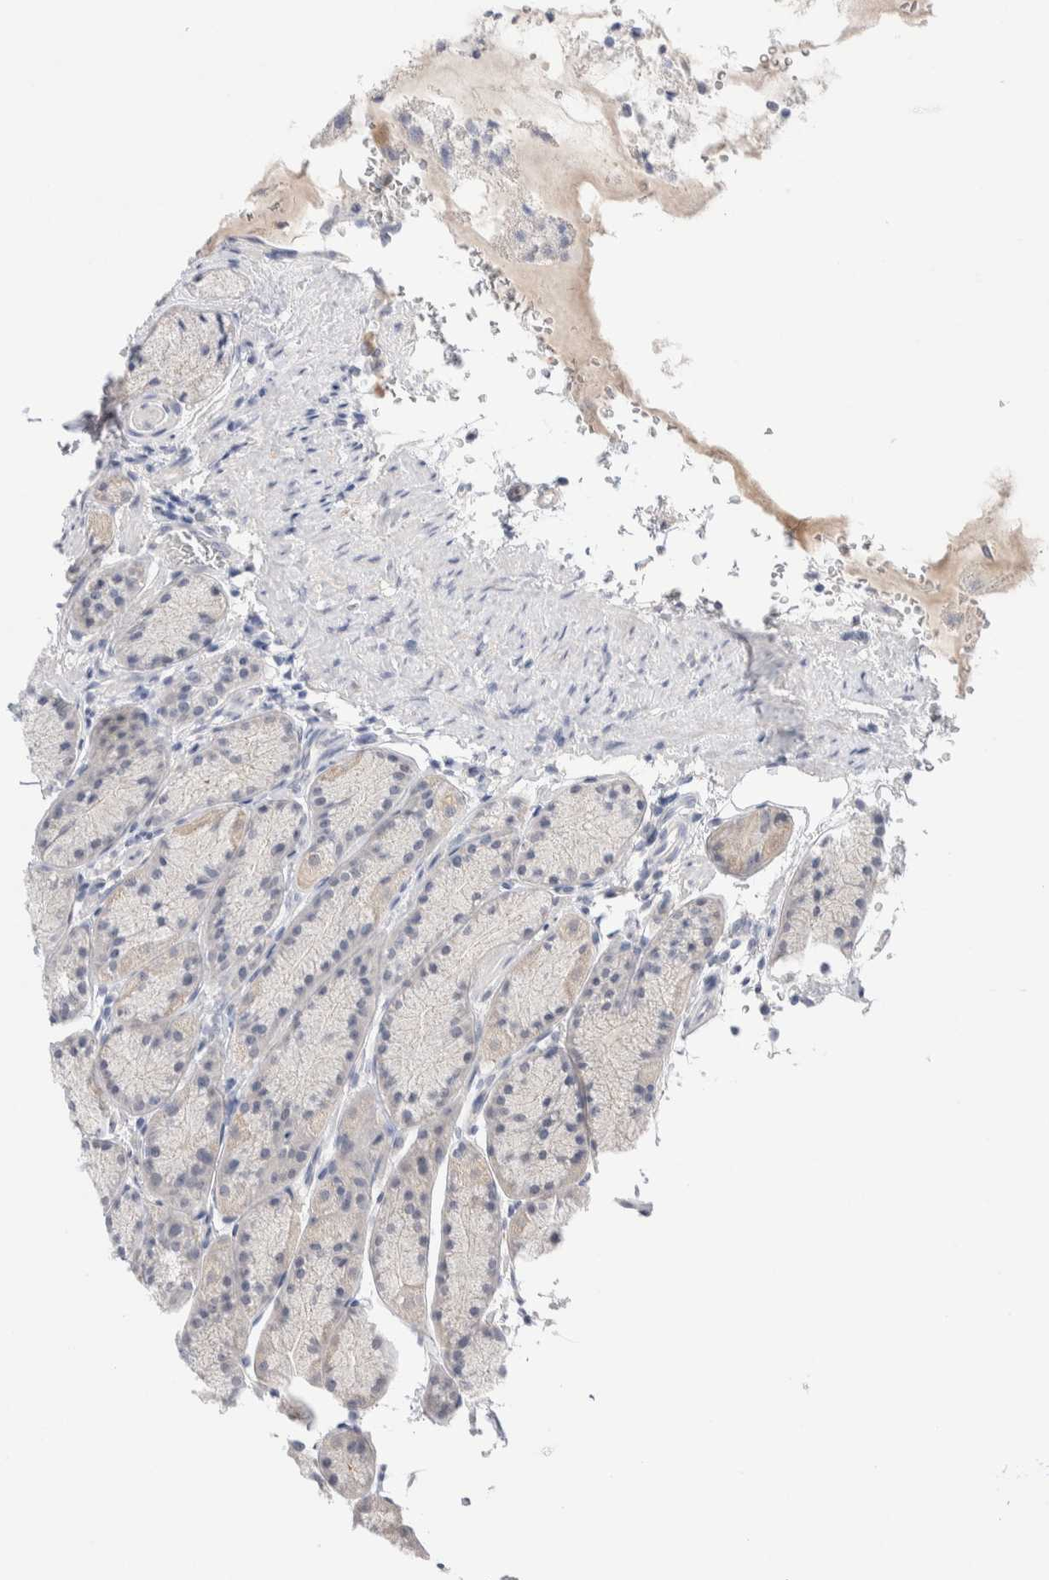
{"staining": {"intensity": "negative", "quantity": "none", "location": "none"}, "tissue": "stomach", "cell_type": "Glandular cells", "image_type": "normal", "snomed": [{"axis": "morphology", "description": "Normal tissue, NOS"}, {"axis": "topography", "description": "Stomach"}], "caption": "The photomicrograph demonstrates no significant expression in glandular cells of stomach.", "gene": "DNAJB6", "patient": {"sex": "male", "age": 42}}